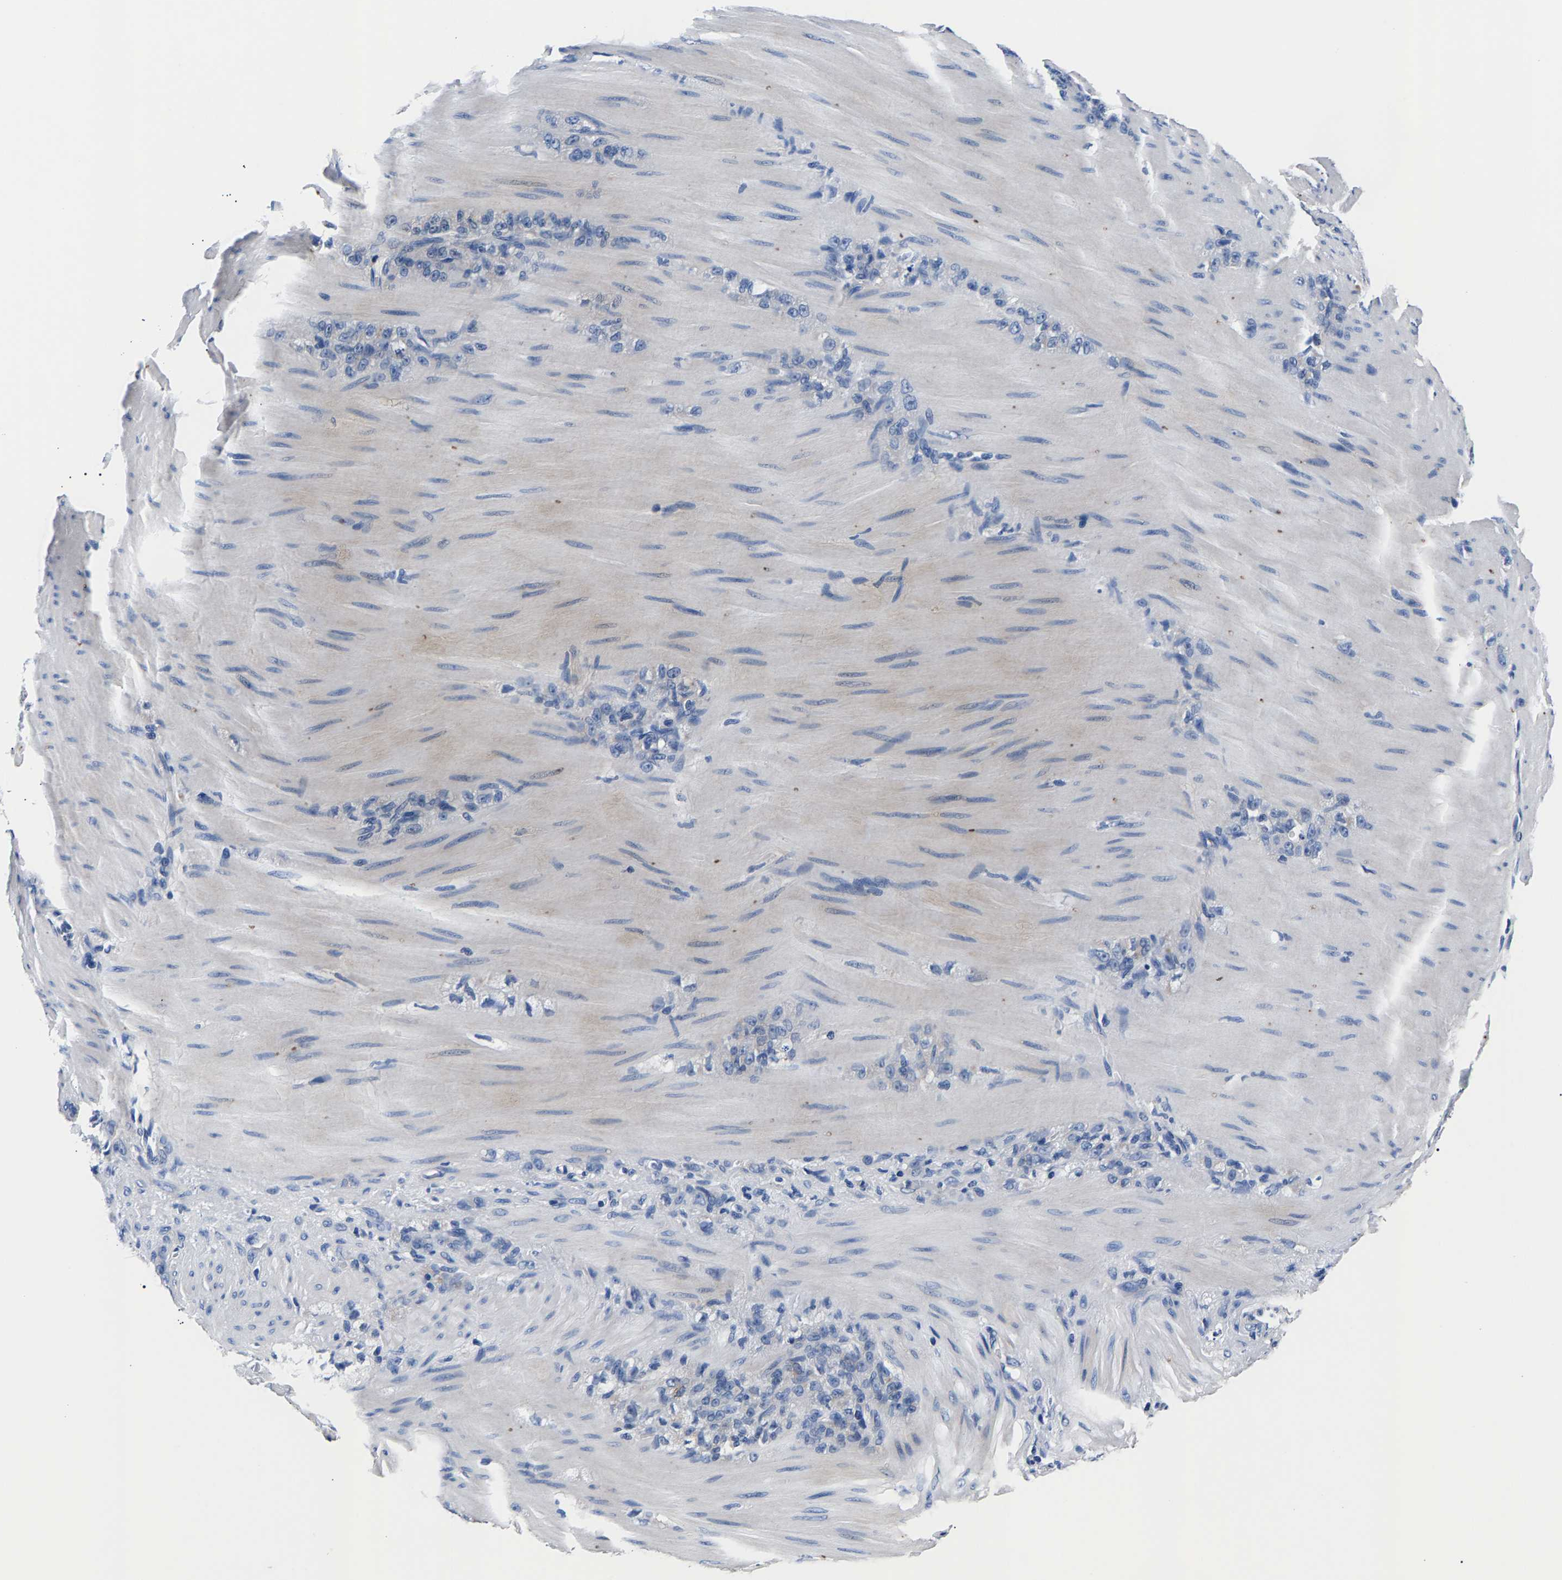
{"staining": {"intensity": "negative", "quantity": "none", "location": "none"}, "tissue": "stomach cancer", "cell_type": "Tumor cells", "image_type": "cancer", "snomed": [{"axis": "morphology", "description": "Normal tissue, NOS"}, {"axis": "morphology", "description": "Adenocarcinoma, NOS"}, {"axis": "topography", "description": "Stomach"}], "caption": "This is an immunohistochemistry (IHC) photomicrograph of human stomach cancer (adenocarcinoma). There is no staining in tumor cells.", "gene": "PHF24", "patient": {"sex": "male", "age": 82}}